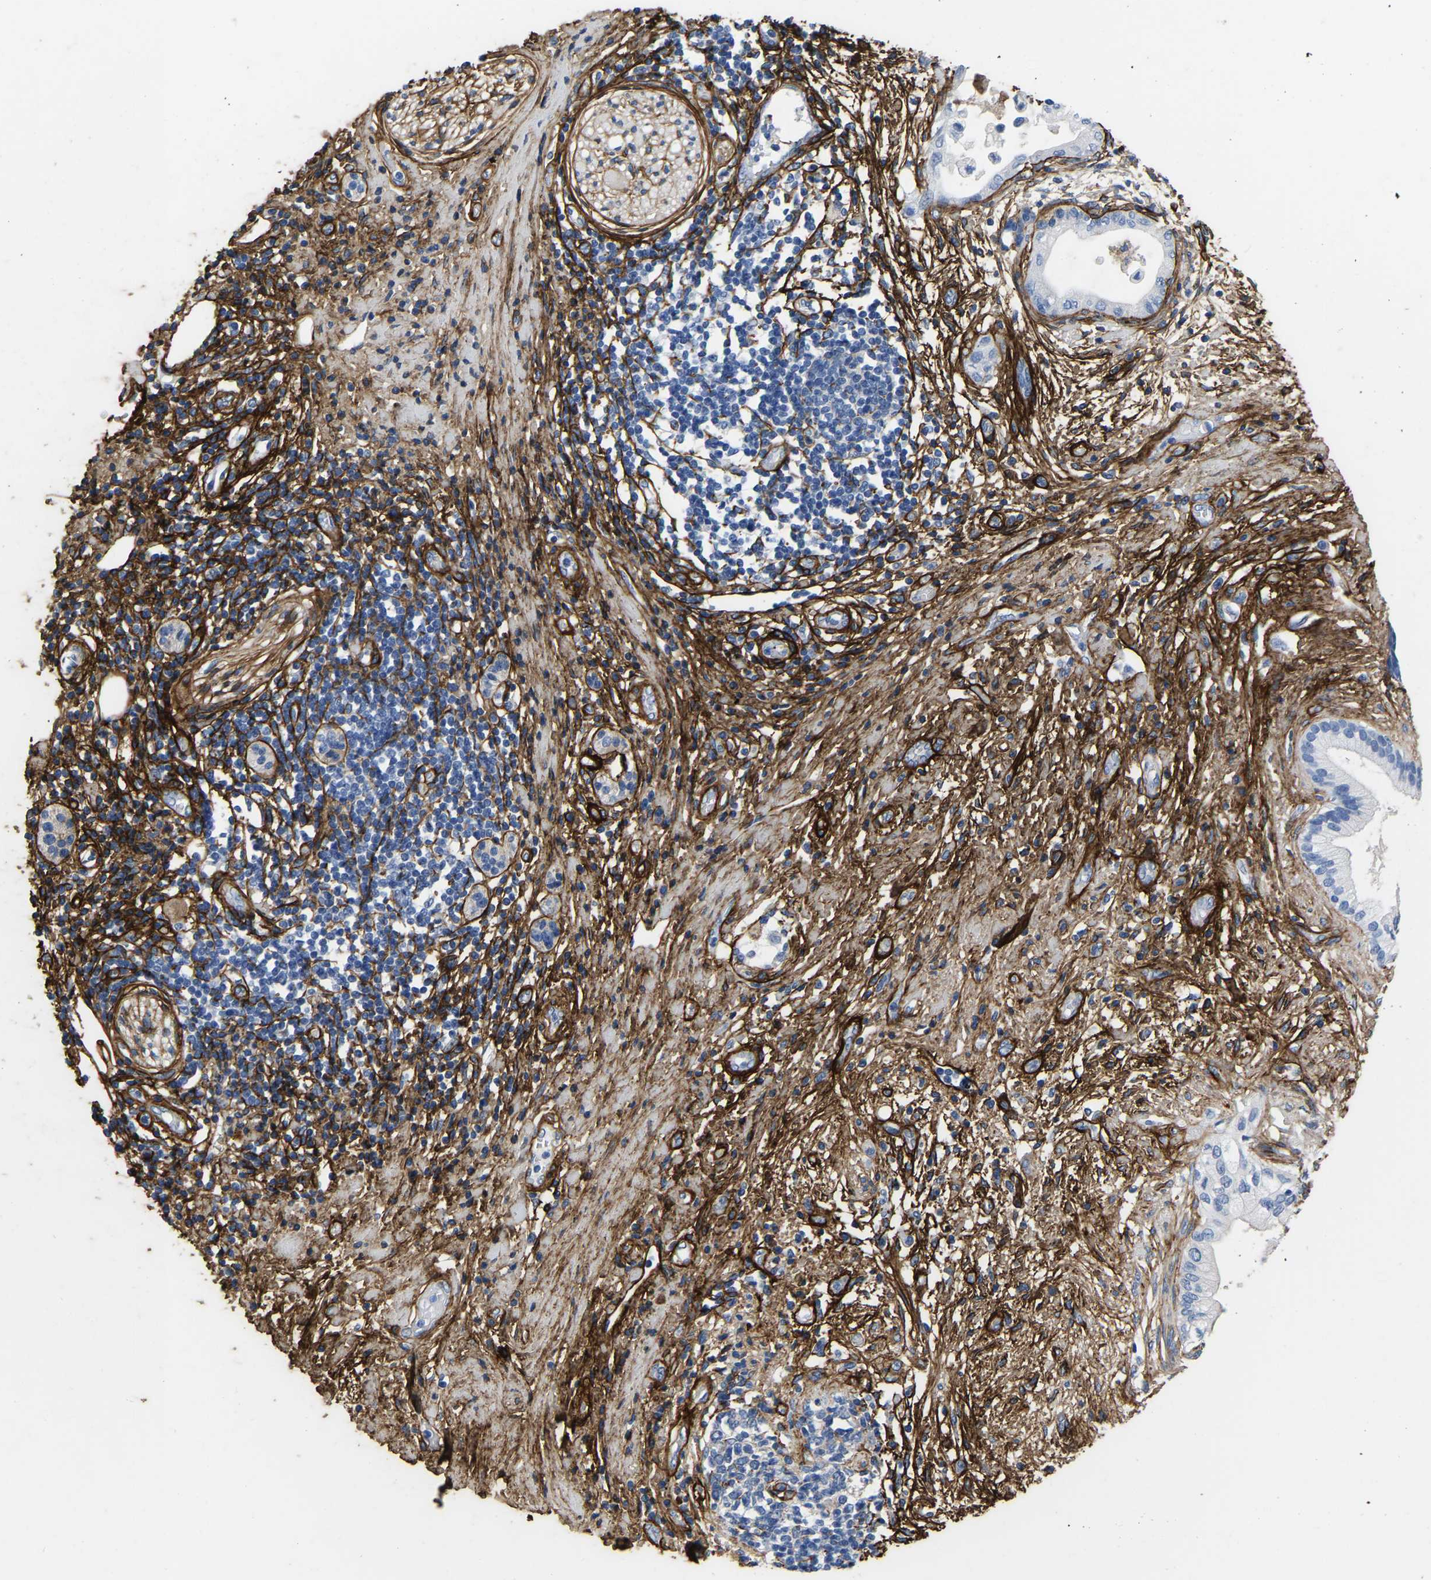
{"staining": {"intensity": "negative", "quantity": "none", "location": "none"}, "tissue": "pancreatic cancer", "cell_type": "Tumor cells", "image_type": "cancer", "snomed": [{"axis": "morphology", "description": "Adenocarcinoma, NOS"}, {"axis": "topography", "description": "Pancreas"}], "caption": "DAB (3,3'-diaminobenzidine) immunohistochemical staining of human pancreatic cancer (adenocarcinoma) shows no significant staining in tumor cells. Nuclei are stained in blue.", "gene": "COL6A1", "patient": {"sex": "female", "age": 60}}